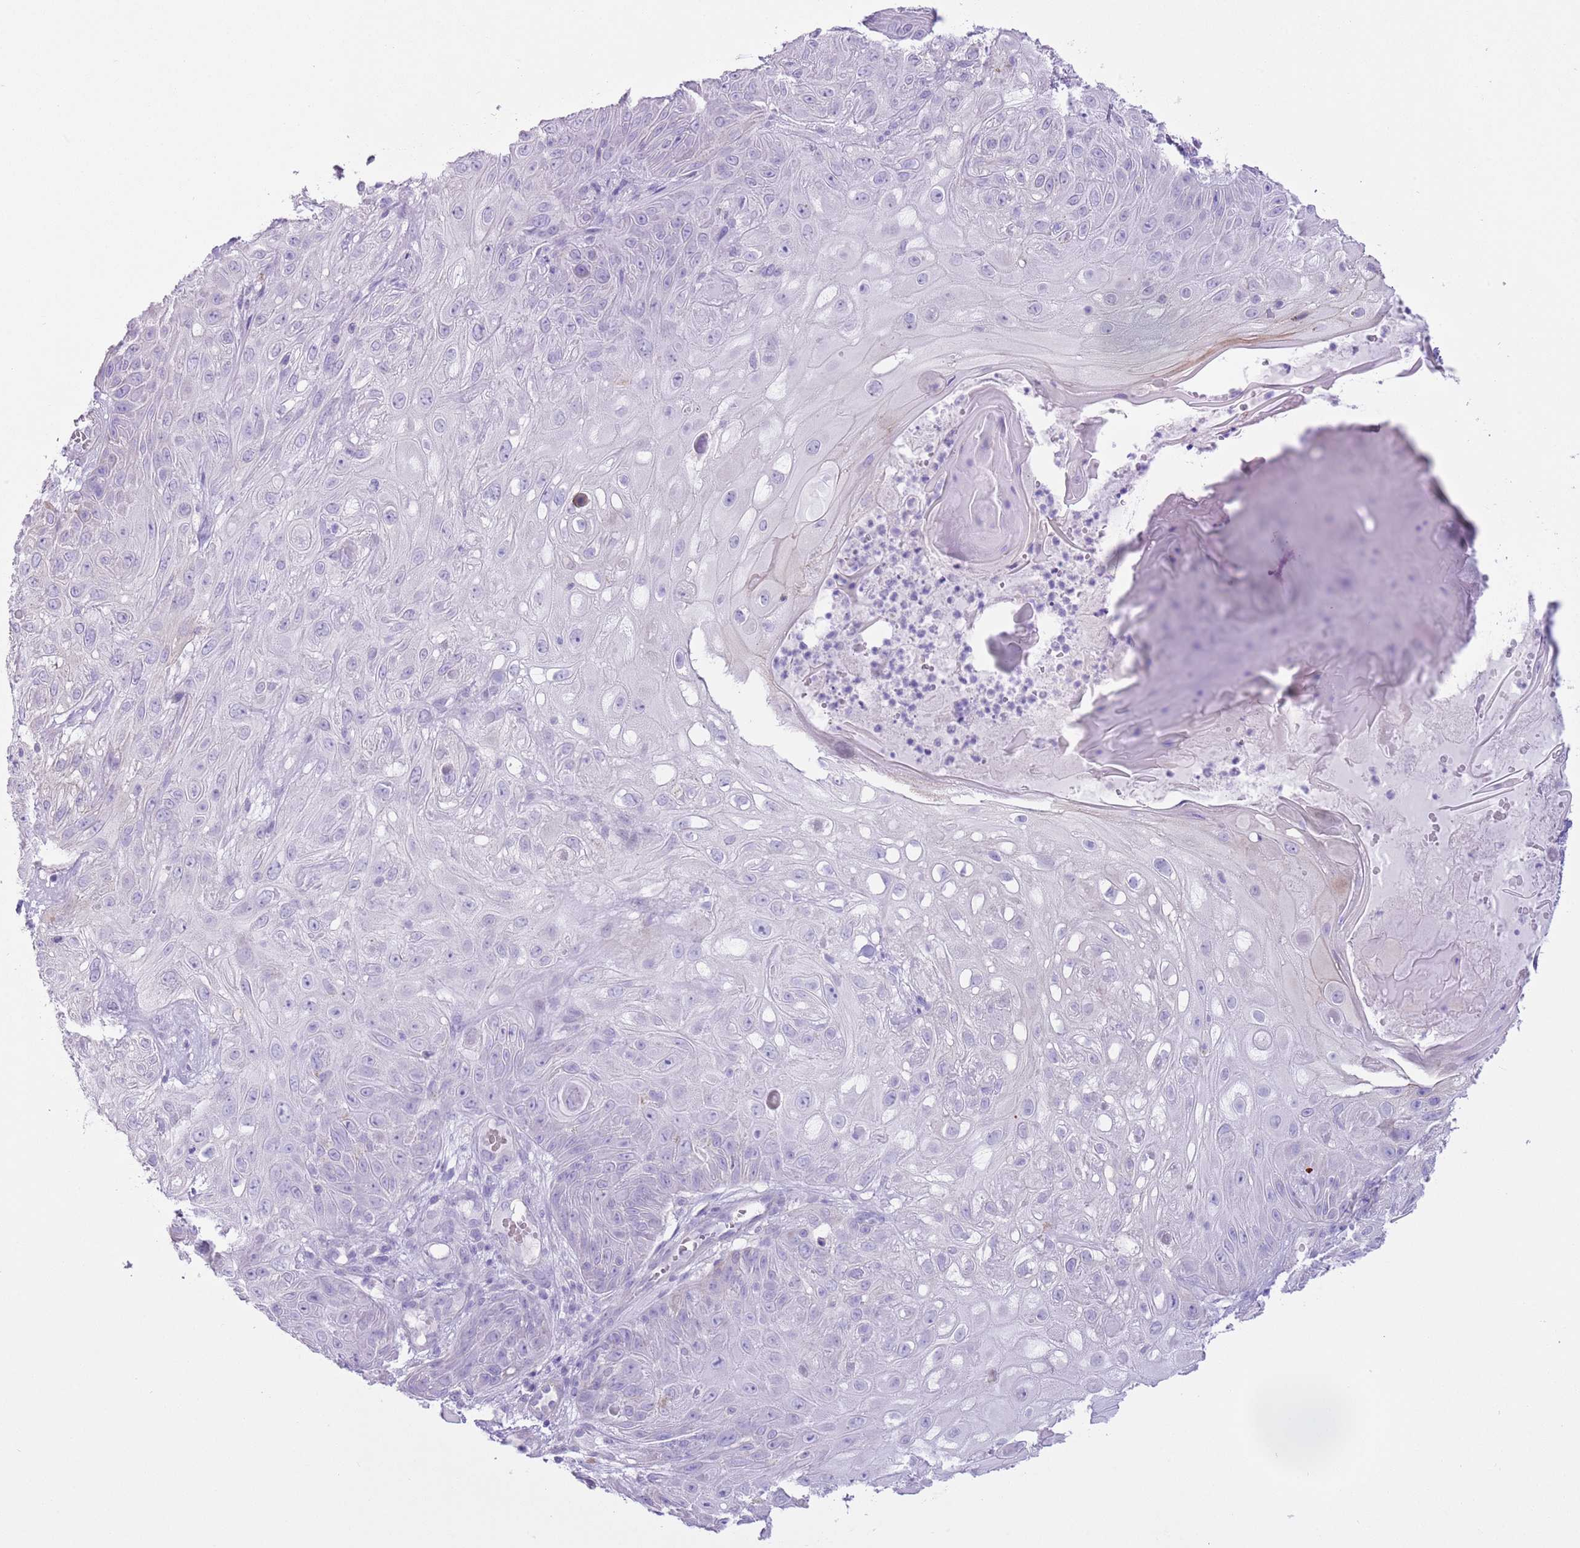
{"staining": {"intensity": "weak", "quantity": "25%-75%", "location": "cytoplasmic/membranous"}, "tissue": "skin cancer", "cell_type": "Tumor cells", "image_type": "cancer", "snomed": [{"axis": "morphology", "description": "Normal tissue, NOS"}, {"axis": "morphology", "description": "Squamous cell carcinoma, NOS"}, {"axis": "topography", "description": "Skin"}, {"axis": "topography", "description": "Cartilage tissue"}], "caption": "The image exhibits a brown stain indicating the presence of a protein in the cytoplasmic/membranous of tumor cells in skin cancer (squamous cell carcinoma).", "gene": "SLC7A14", "patient": {"sex": "female", "age": 79}}